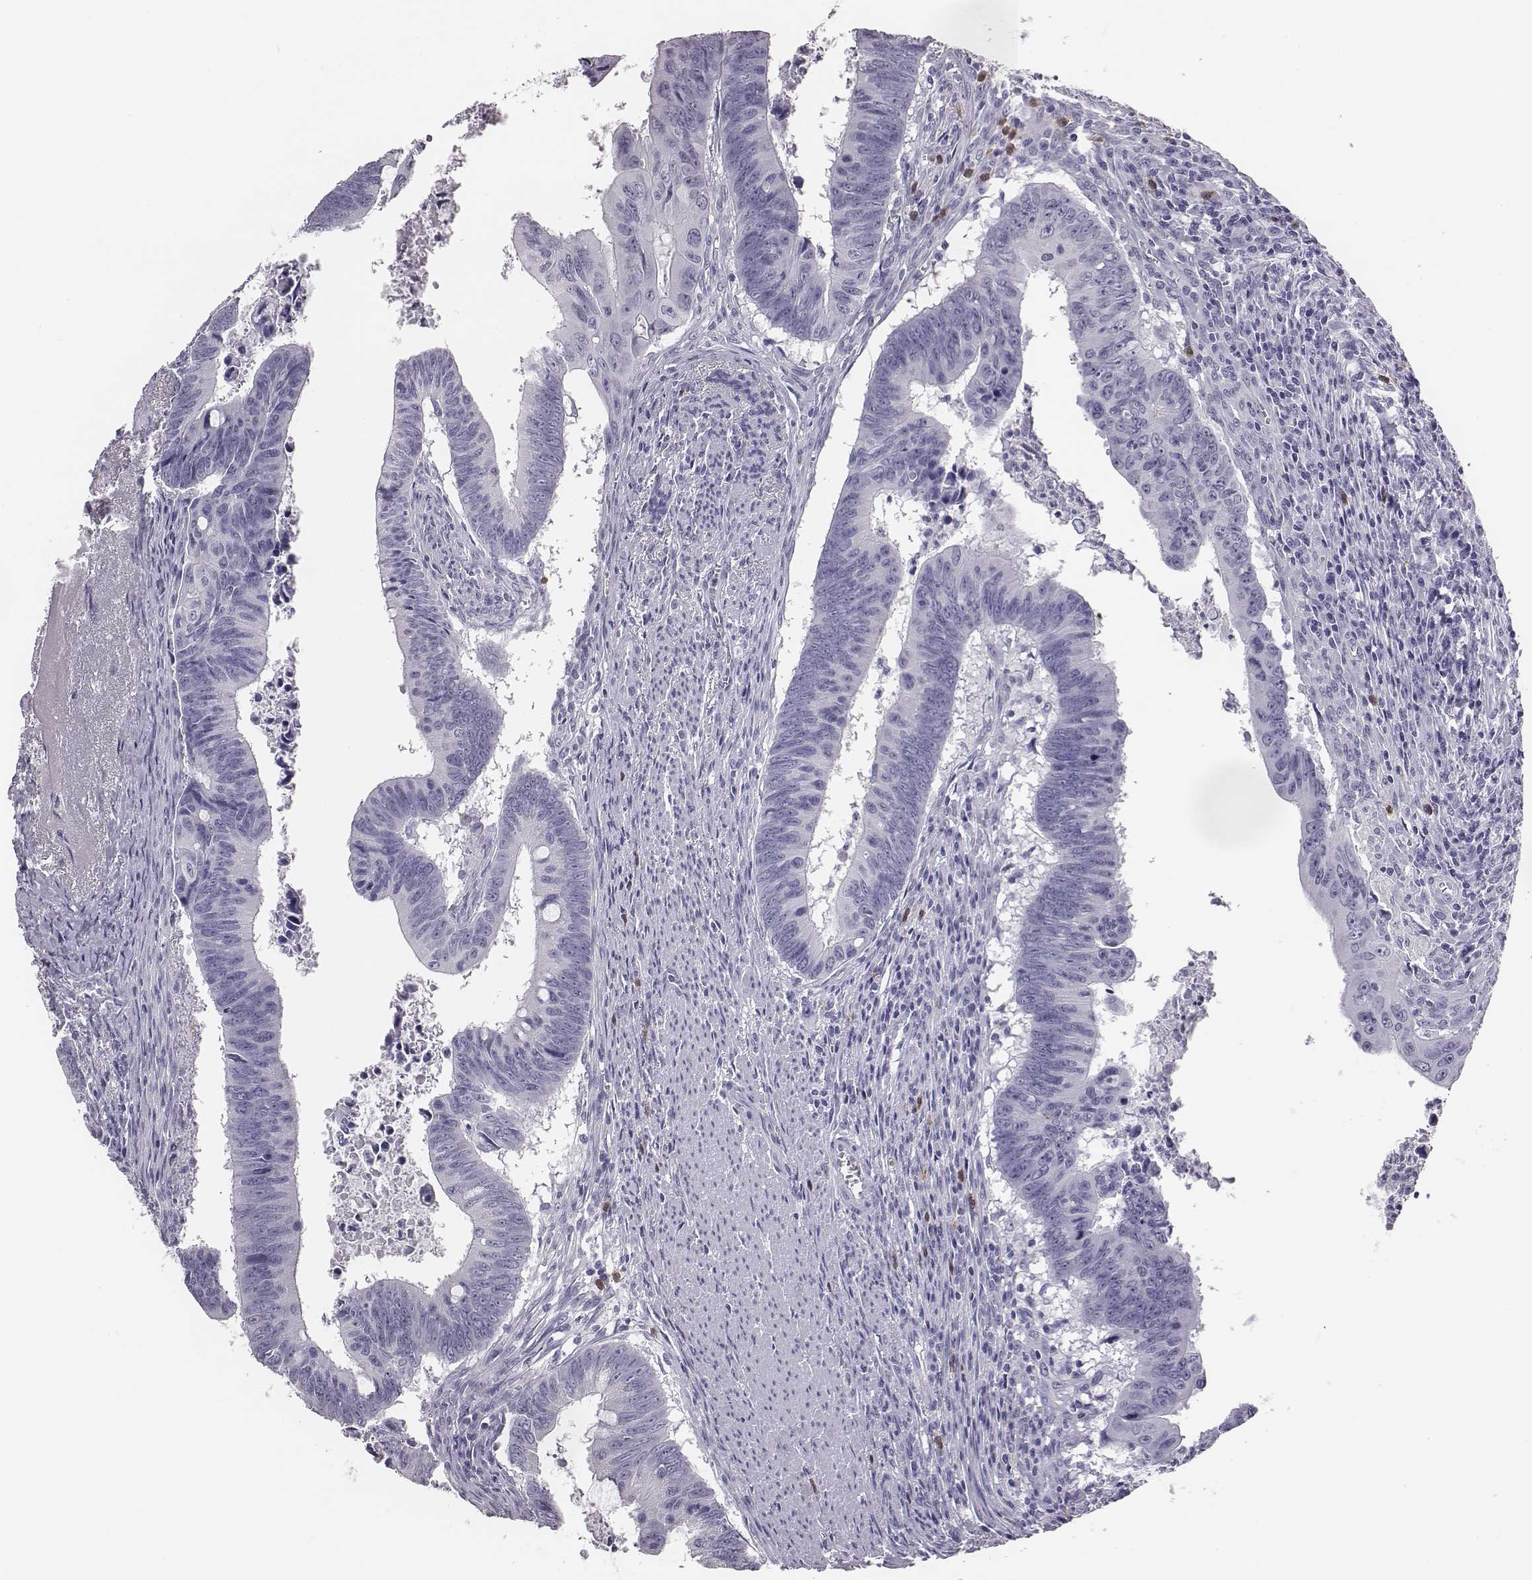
{"staining": {"intensity": "negative", "quantity": "none", "location": "none"}, "tissue": "colorectal cancer", "cell_type": "Tumor cells", "image_type": "cancer", "snomed": [{"axis": "morphology", "description": "Adenocarcinoma, NOS"}, {"axis": "topography", "description": "Colon"}], "caption": "High magnification brightfield microscopy of colorectal adenocarcinoma stained with DAB (3,3'-diaminobenzidine) (brown) and counterstained with hematoxylin (blue): tumor cells show no significant staining.", "gene": "ACOD1", "patient": {"sex": "female", "age": 87}}